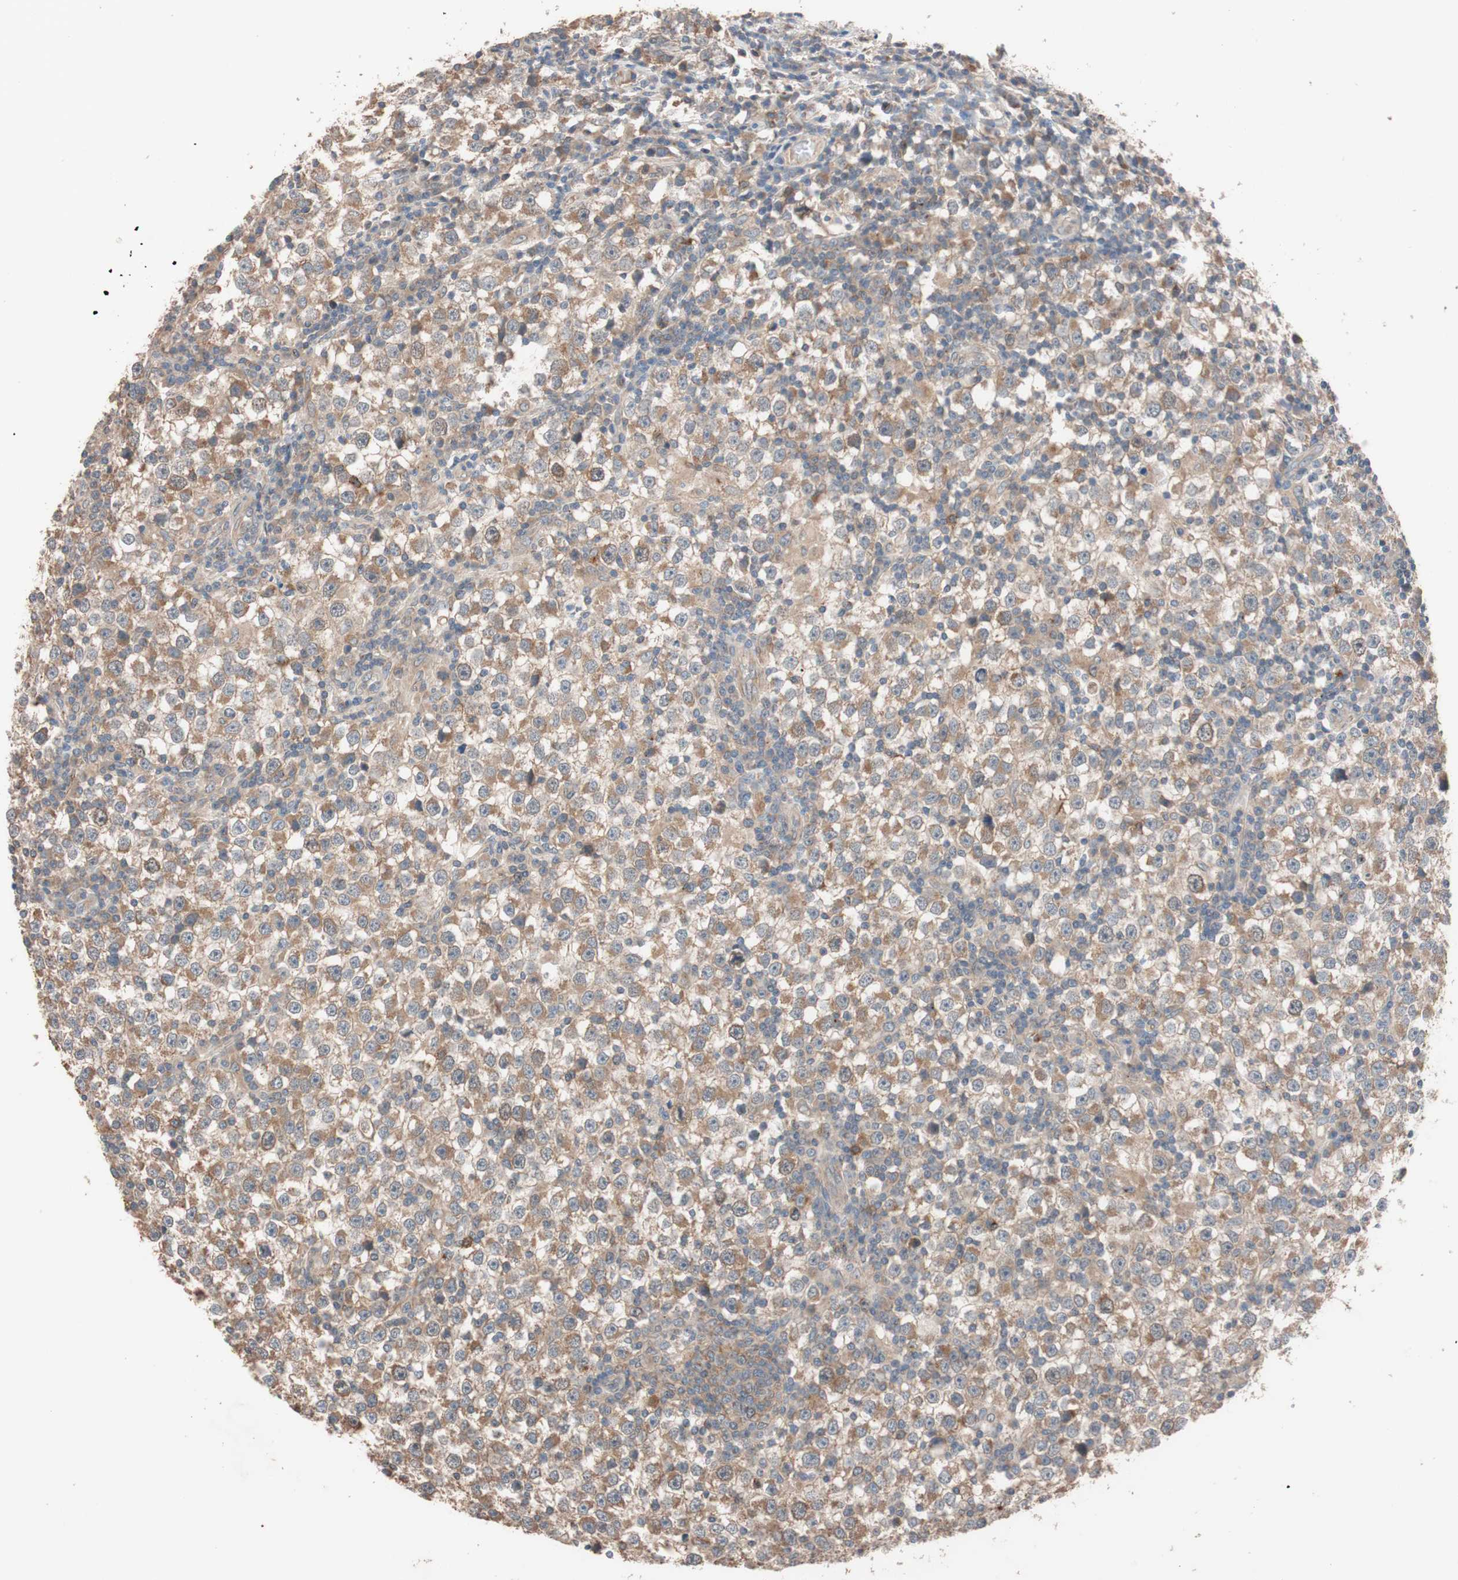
{"staining": {"intensity": "moderate", "quantity": ">75%", "location": "cytoplasmic/membranous"}, "tissue": "testis cancer", "cell_type": "Tumor cells", "image_type": "cancer", "snomed": [{"axis": "morphology", "description": "Seminoma, NOS"}, {"axis": "topography", "description": "Testis"}], "caption": "Protein staining exhibits moderate cytoplasmic/membranous staining in about >75% of tumor cells in seminoma (testis). (brown staining indicates protein expression, while blue staining denotes nuclei).", "gene": "SDC4", "patient": {"sex": "male", "age": 65}}